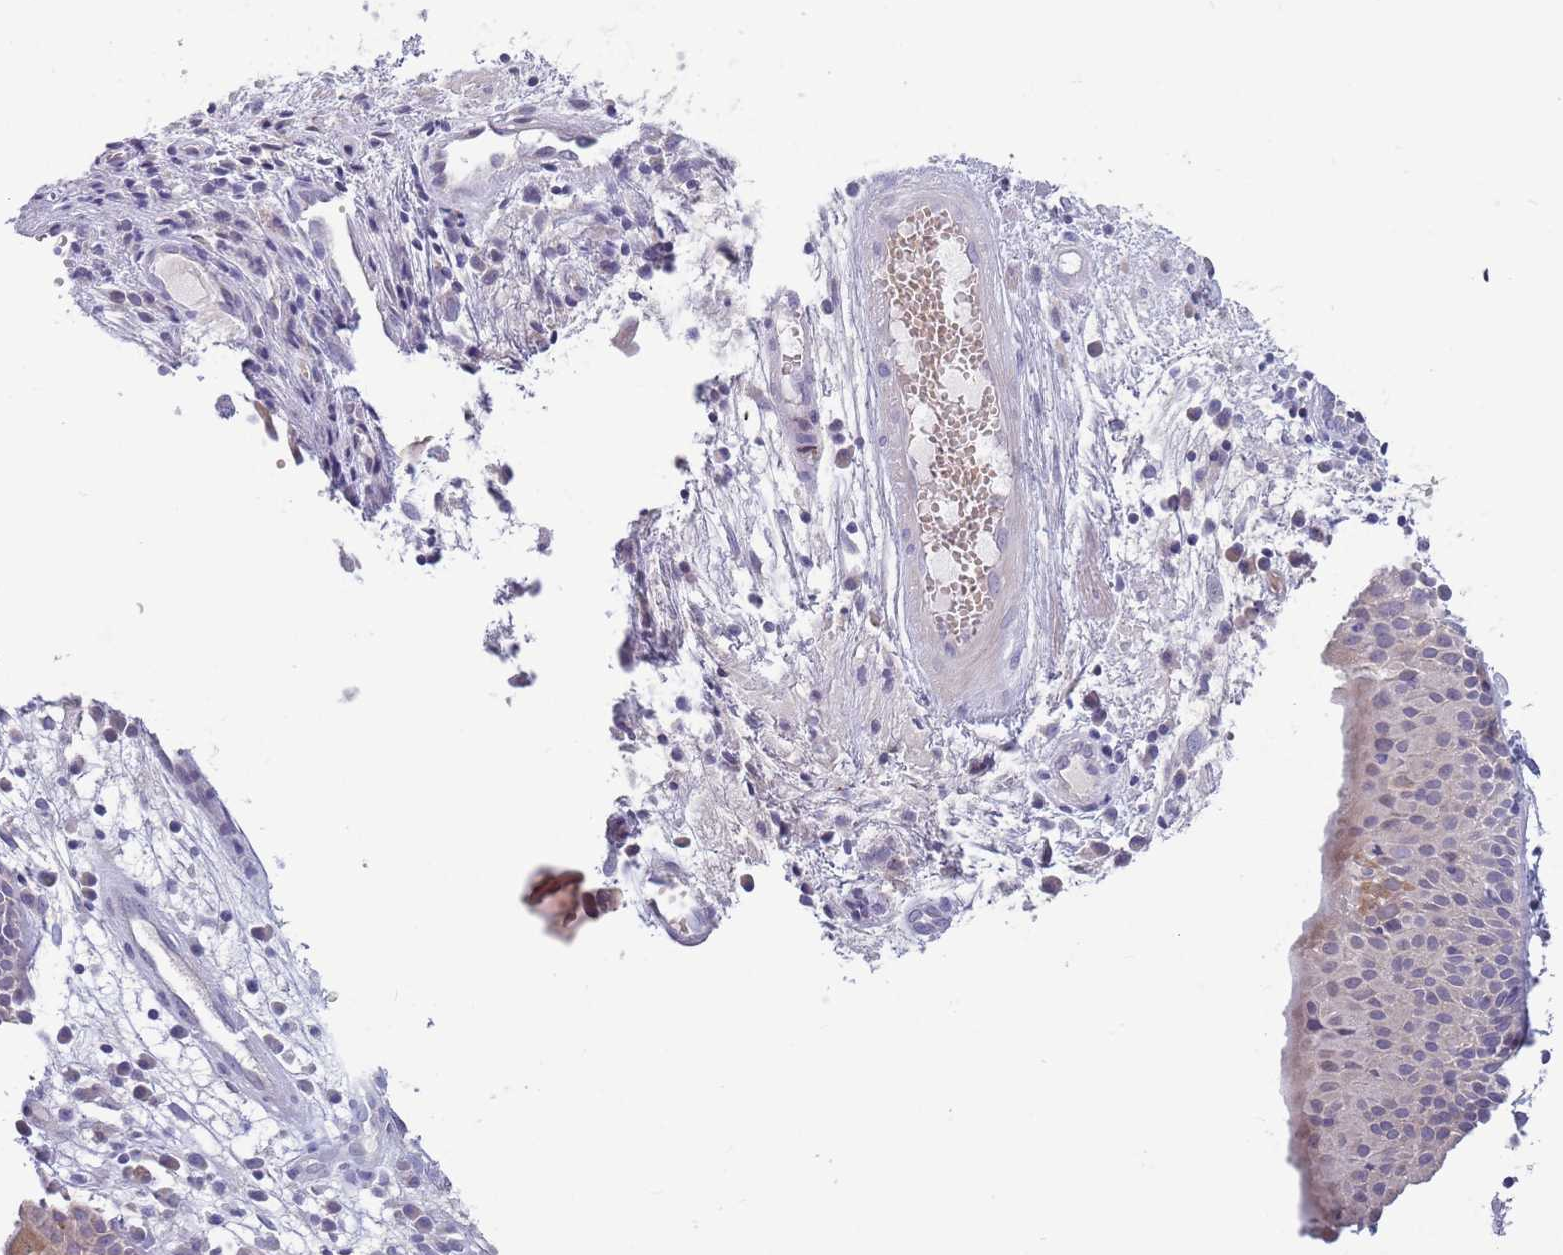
{"staining": {"intensity": "weak", "quantity": "<25%", "location": "cytoplasmic/membranous"}, "tissue": "nasopharynx", "cell_type": "Respiratory epithelial cells", "image_type": "normal", "snomed": [{"axis": "morphology", "description": "Normal tissue, NOS"}, {"axis": "topography", "description": "Nasopharynx"}], "caption": "Immunohistochemical staining of normal human nasopharynx displays no significant expression in respiratory epithelial cells. (Stains: DAB (3,3'-diaminobenzidine) immunohistochemistry (IHC) with hematoxylin counter stain, Microscopy: brightfield microscopy at high magnification).", "gene": "DDHD1", "patient": {"sex": "female", "age": 63}}